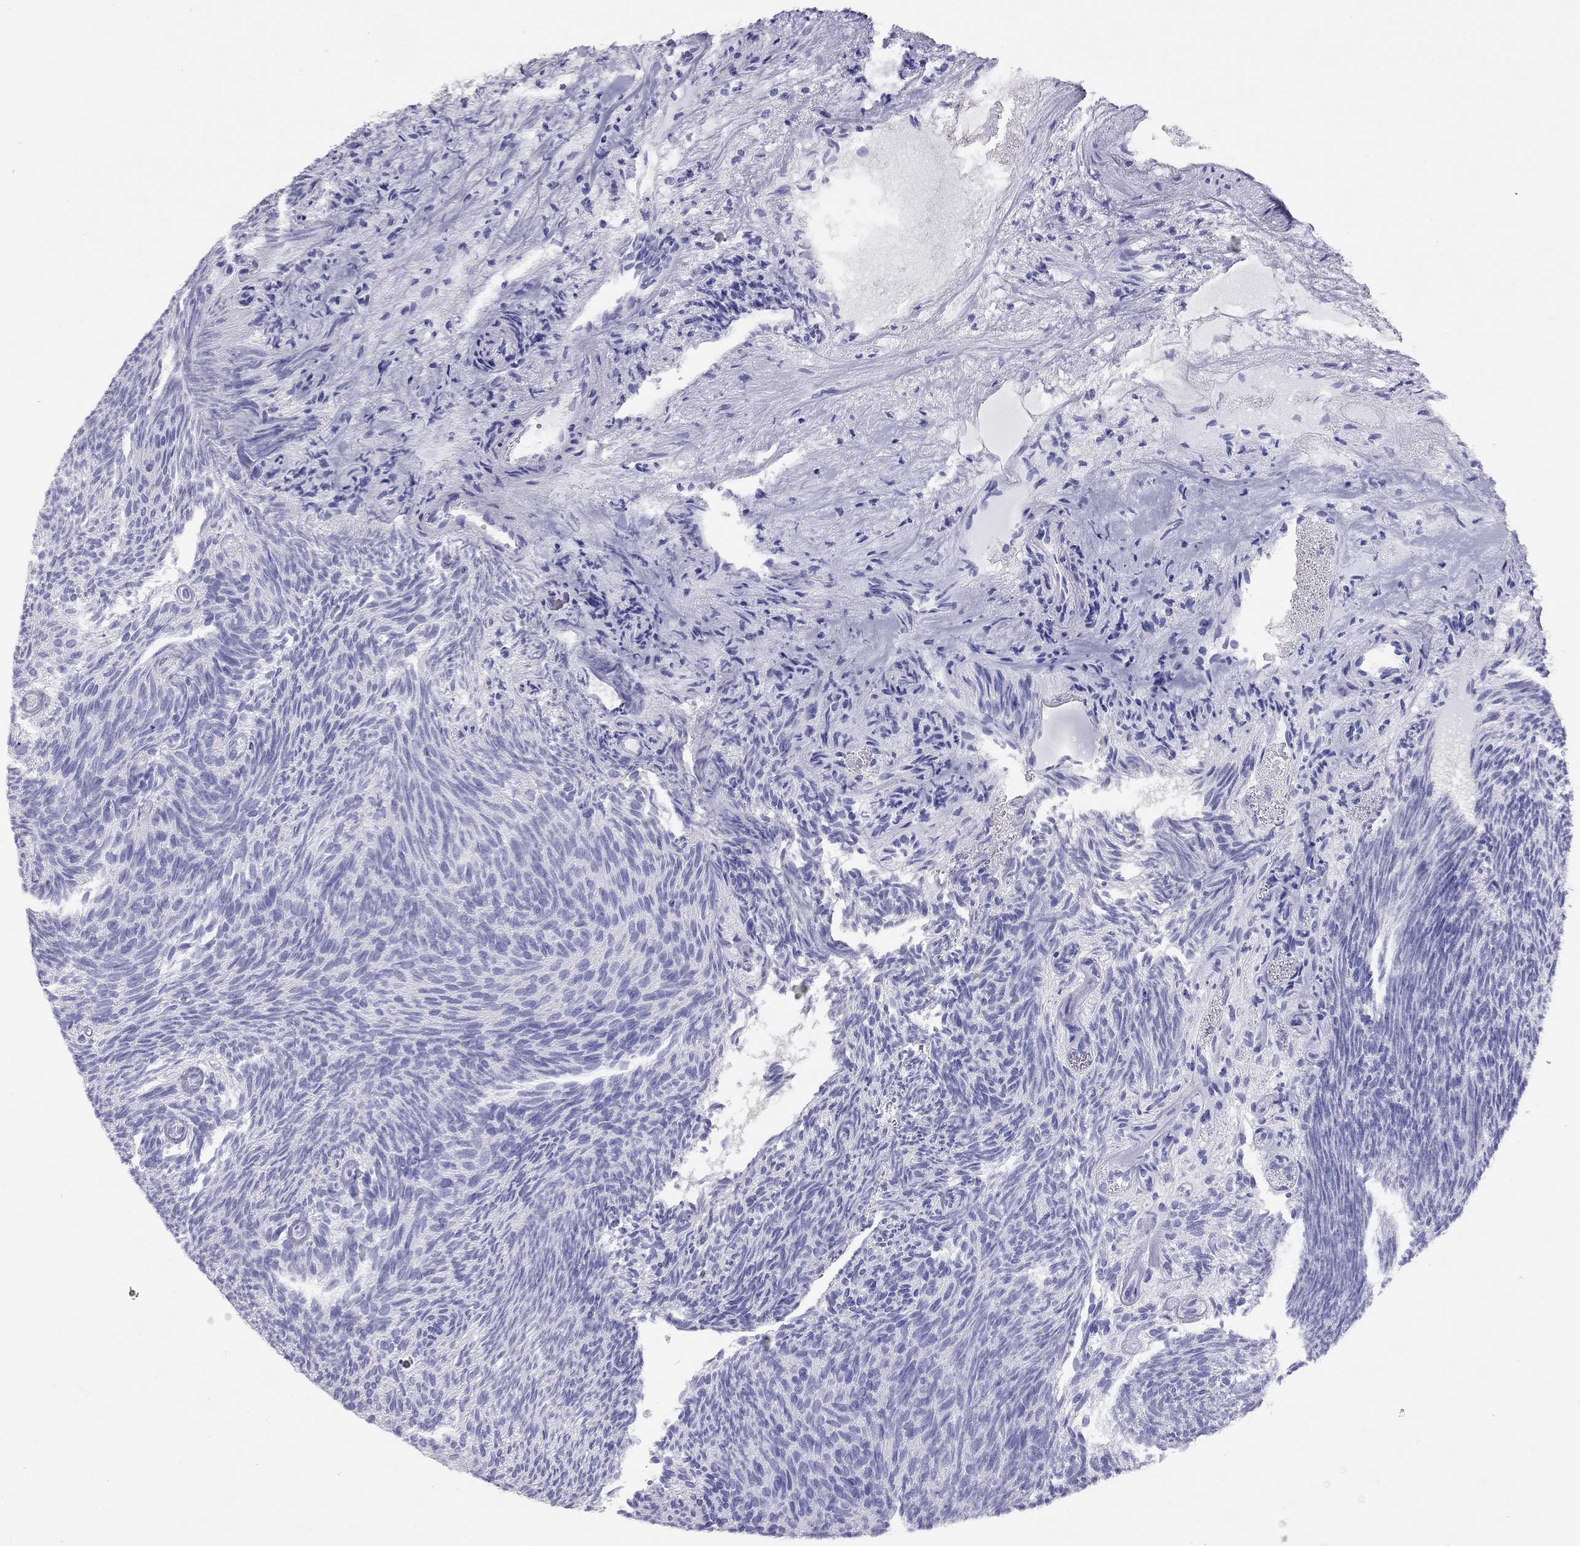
{"staining": {"intensity": "negative", "quantity": "none", "location": "none"}, "tissue": "urothelial cancer", "cell_type": "Tumor cells", "image_type": "cancer", "snomed": [{"axis": "morphology", "description": "Urothelial carcinoma, Low grade"}, {"axis": "topography", "description": "Urinary bladder"}], "caption": "High magnification brightfield microscopy of urothelial carcinoma (low-grade) stained with DAB (3,3'-diaminobenzidine) (brown) and counterstained with hematoxylin (blue): tumor cells show no significant expression.", "gene": "LRIT2", "patient": {"sex": "male", "age": 77}}